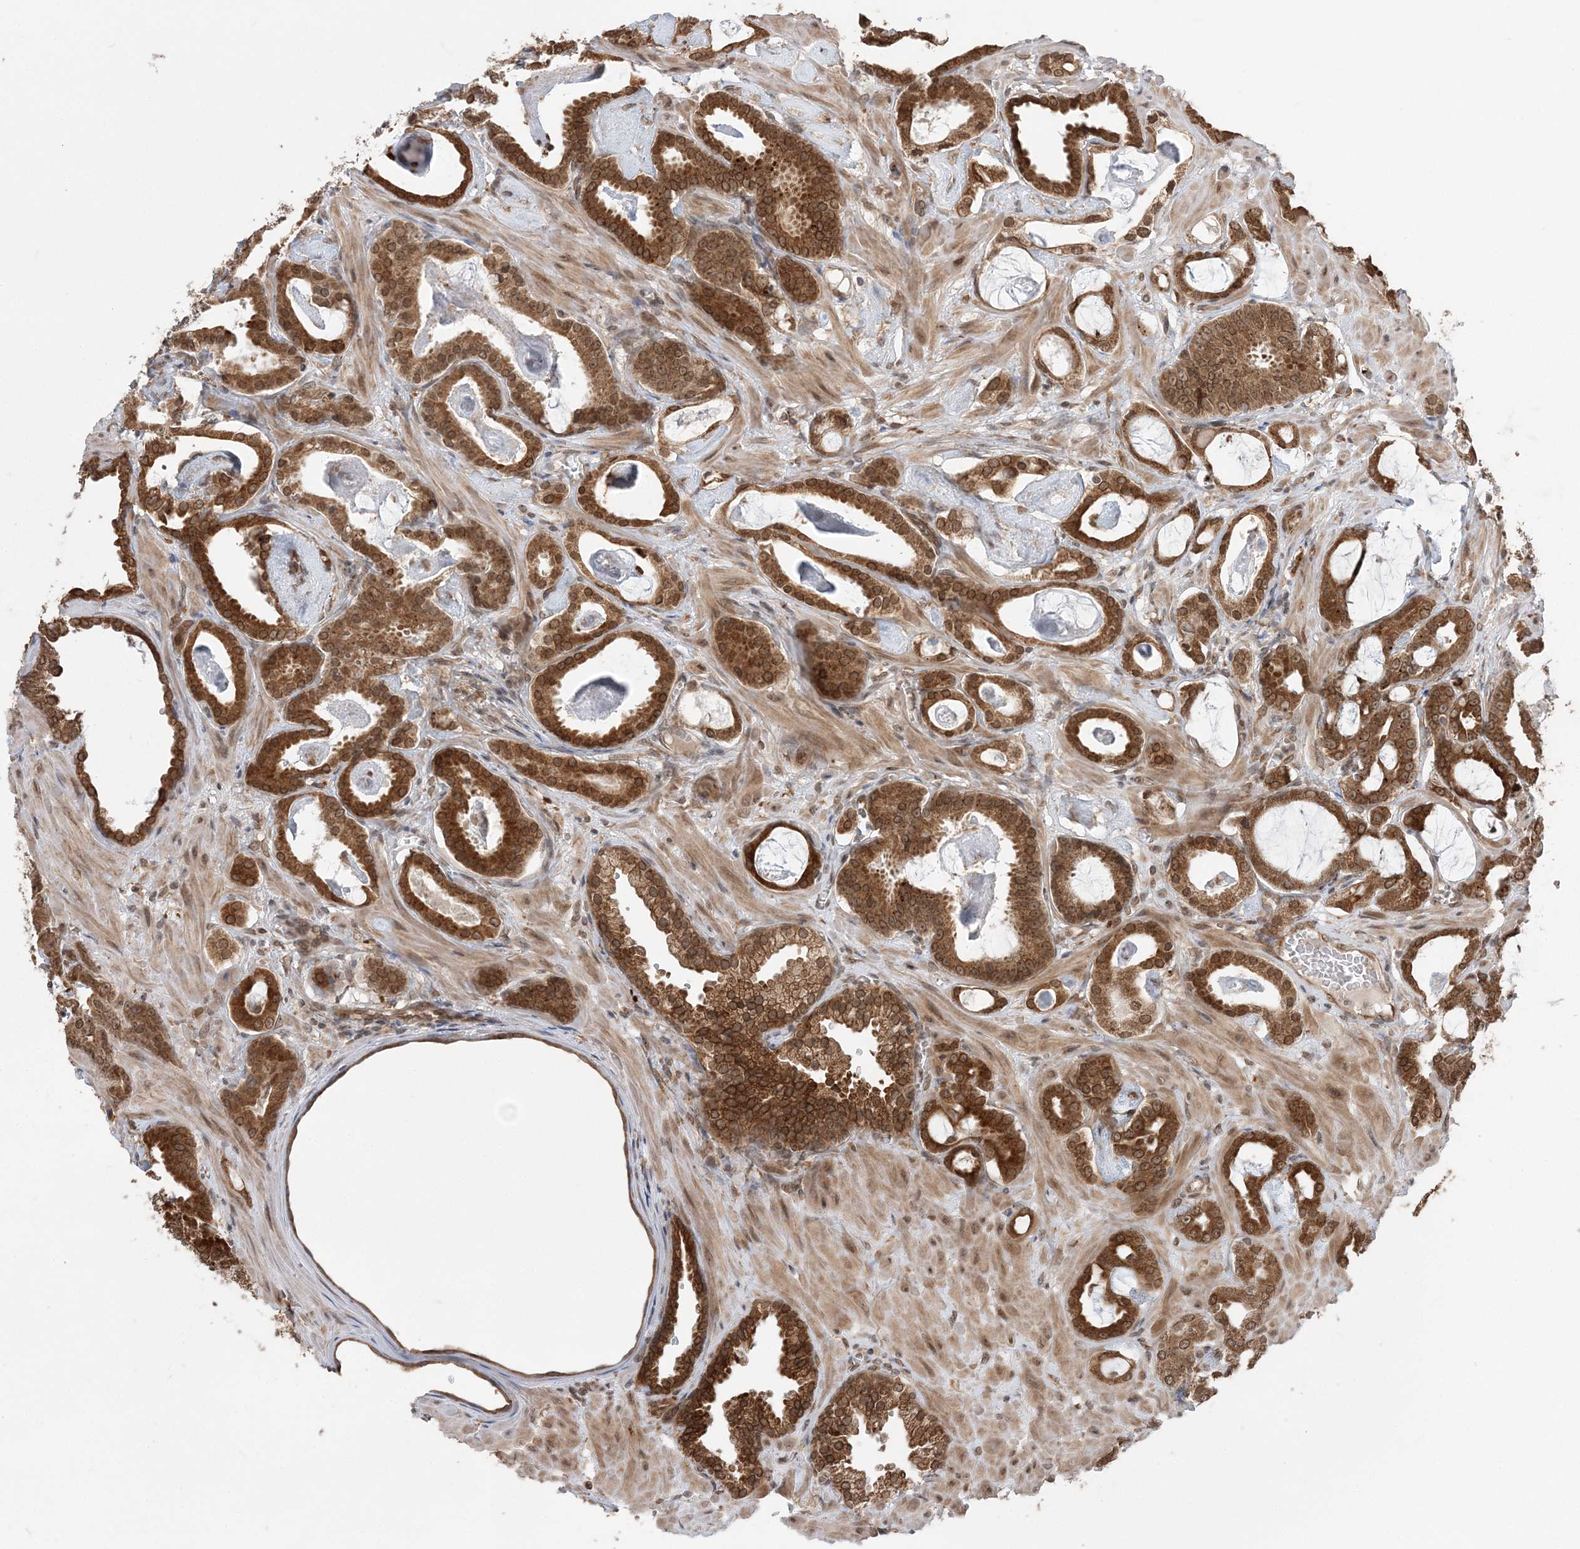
{"staining": {"intensity": "strong", "quantity": ">75%", "location": "cytoplasmic/membranous,nuclear"}, "tissue": "prostate cancer", "cell_type": "Tumor cells", "image_type": "cancer", "snomed": [{"axis": "morphology", "description": "Adenocarcinoma, Low grade"}, {"axis": "topography", "description": "Prostate"}], "caption": "Strong cytoplasmic/membranous and nuclear staining for a protein is present in approximately >75% of tumor cells of prostate adenocarcinoma (low-grade) using immunohistochemistry (IHC).", "gene": "TMED10", "patient": {"sex": "male", "age": 53}}